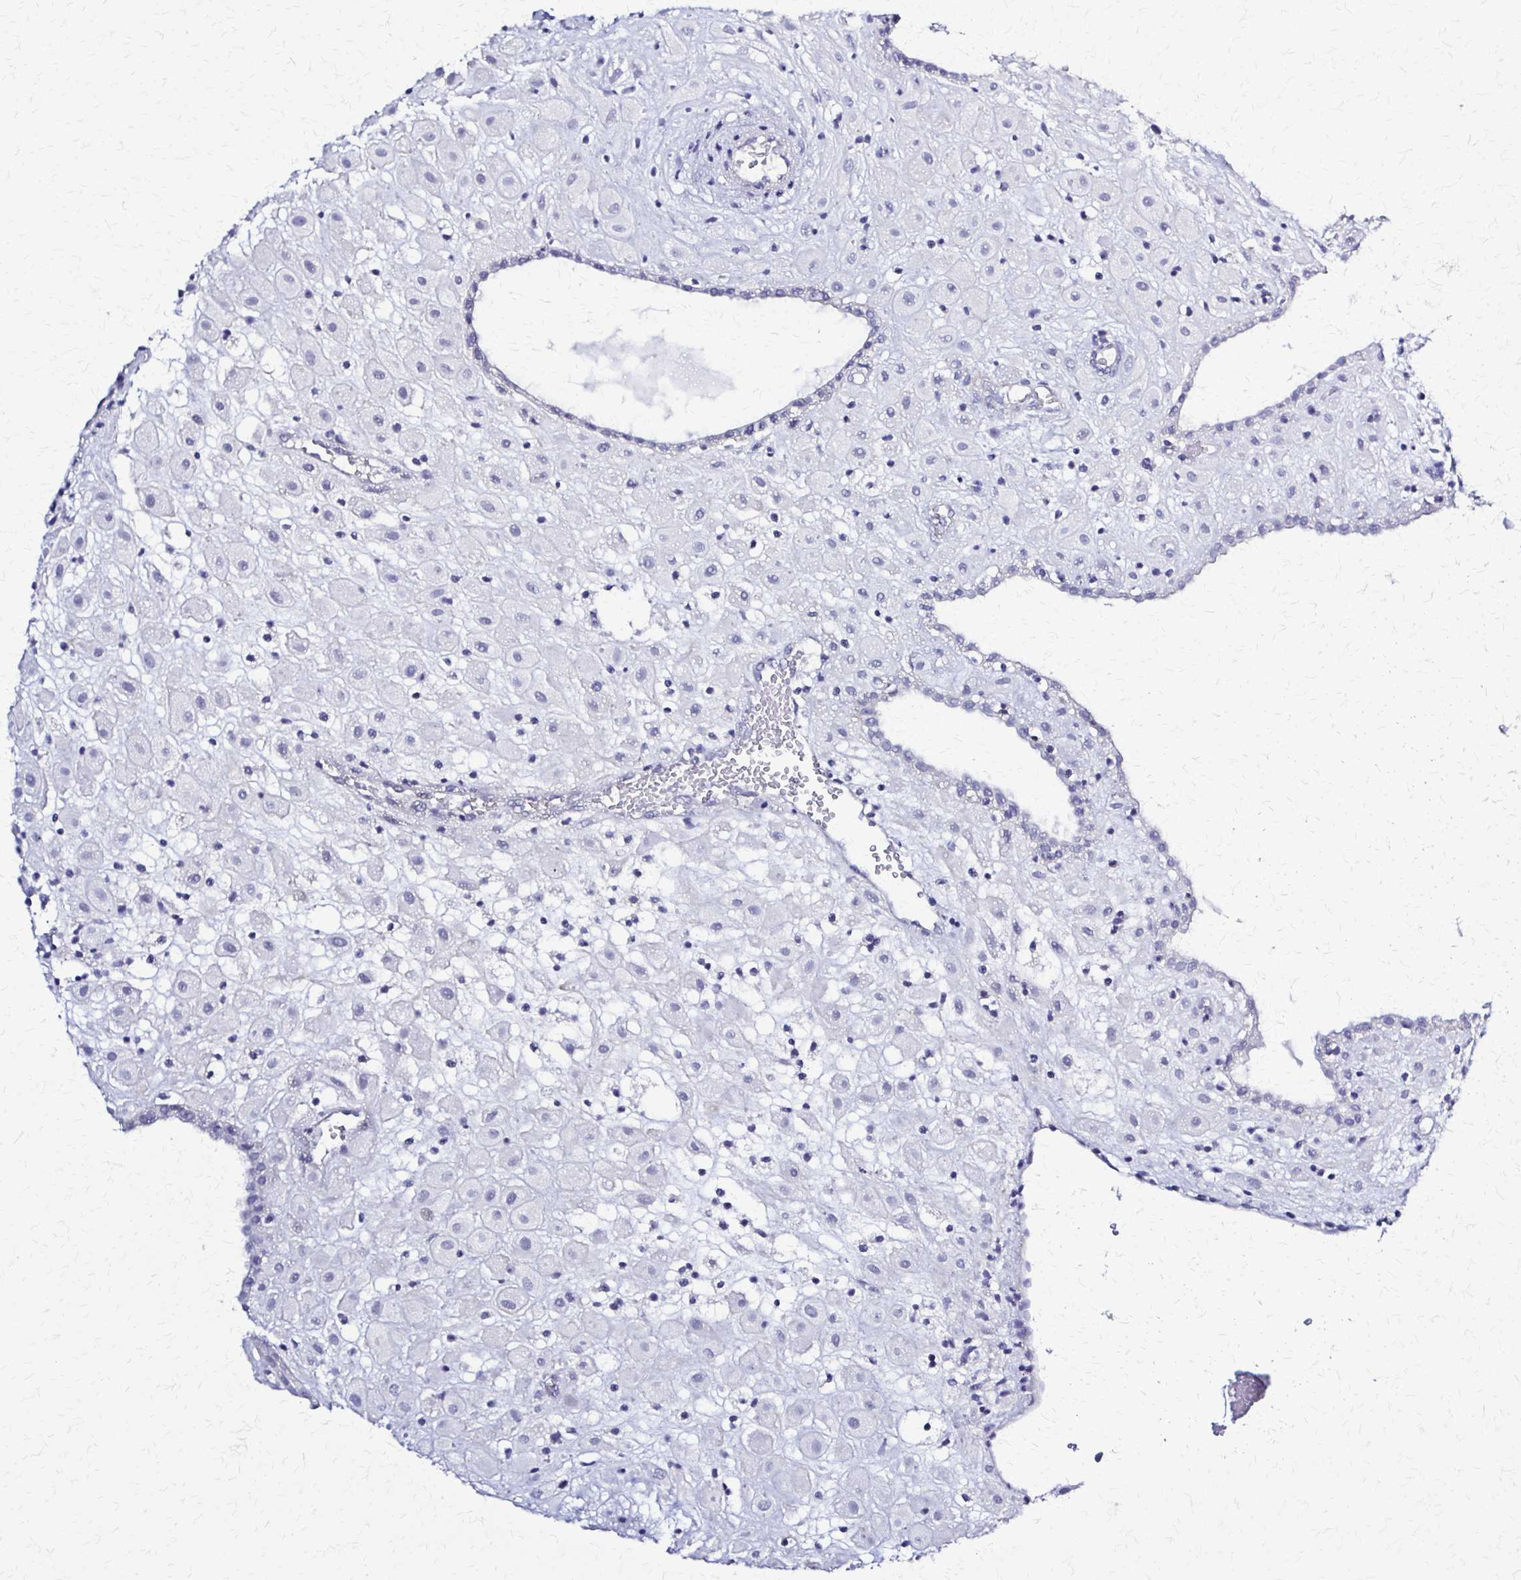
{"staining": {"intensity": "negative", "quantity": "none", "location": "none"}, "tissue": "placenta", "cell_type": "Decidual cells", "image_type": "normal", "snomed": [{"axis": "morphology", "description": "Normal tissue, NOS"}, {"axis": "topography", "description": "Placenta"}], "caption": "Immunohistochemical staining of unremarkable placenta exhibits no significant staining in decidual cells.", "gene": "RHOBTB2", "patient": {"sex": "female", "age": 24}}